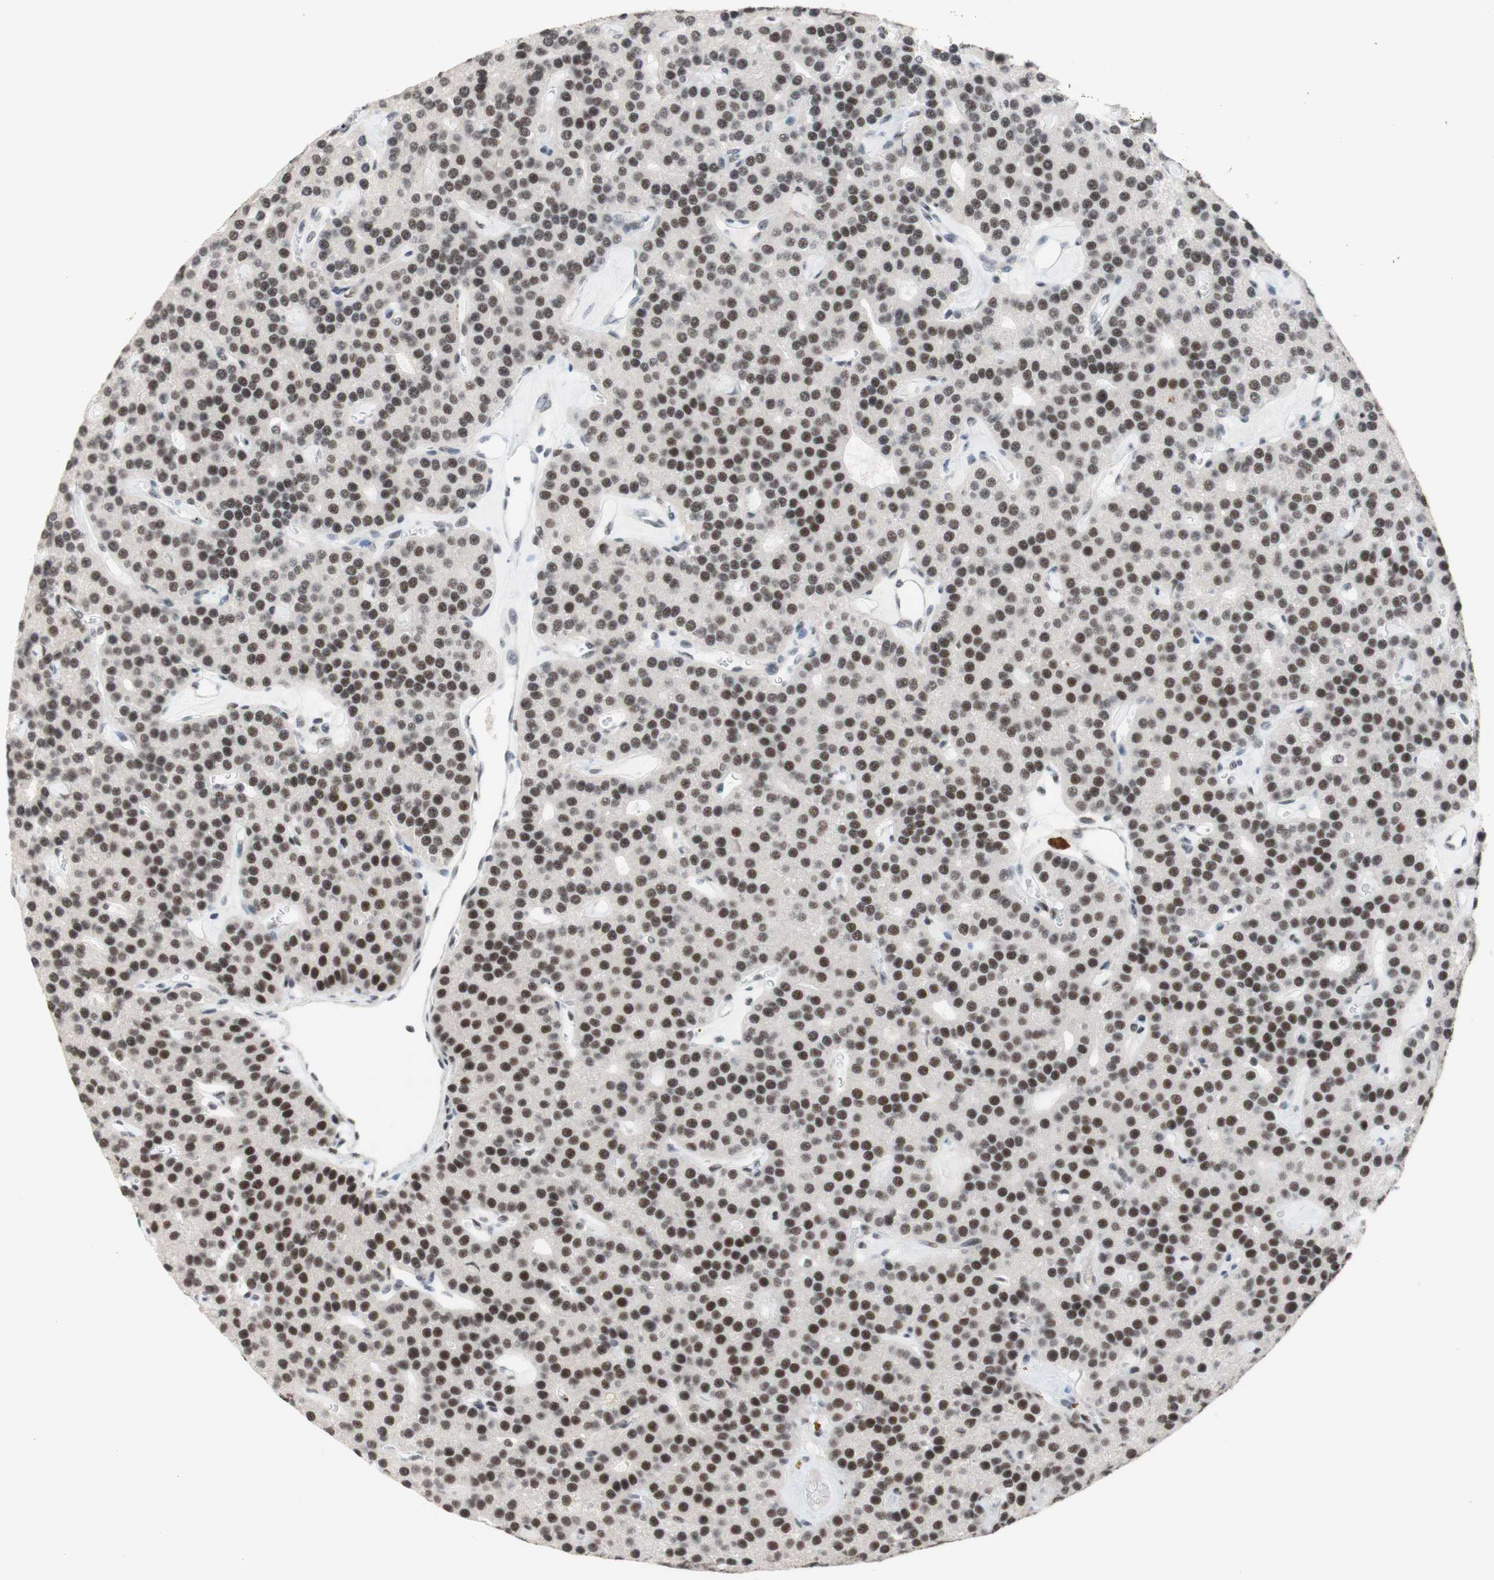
{"staining": {"intensity": "strong", "quantity": ">75%", "location": "nuclear"}, "tissue": "parathyroid gland", "cell_type": "Glandular cells", "image_type": "normal", "snomed": [{"axis": "morphology", "description": "Normal tissue, NOS"}, {"axis": "morphology", "description": "Adenoma, NOS"}, {"axis": "topography", "description": "Parathyroid gland"}], "caption": "Strong nuclear protein expression is seen in about >75% of glandular cells in parathyroid gland. (Brightfield microscopy of DAB IHC at high magnification).", "gene": "PRPF19", "patient": {"sex": "female", "age": 86}}